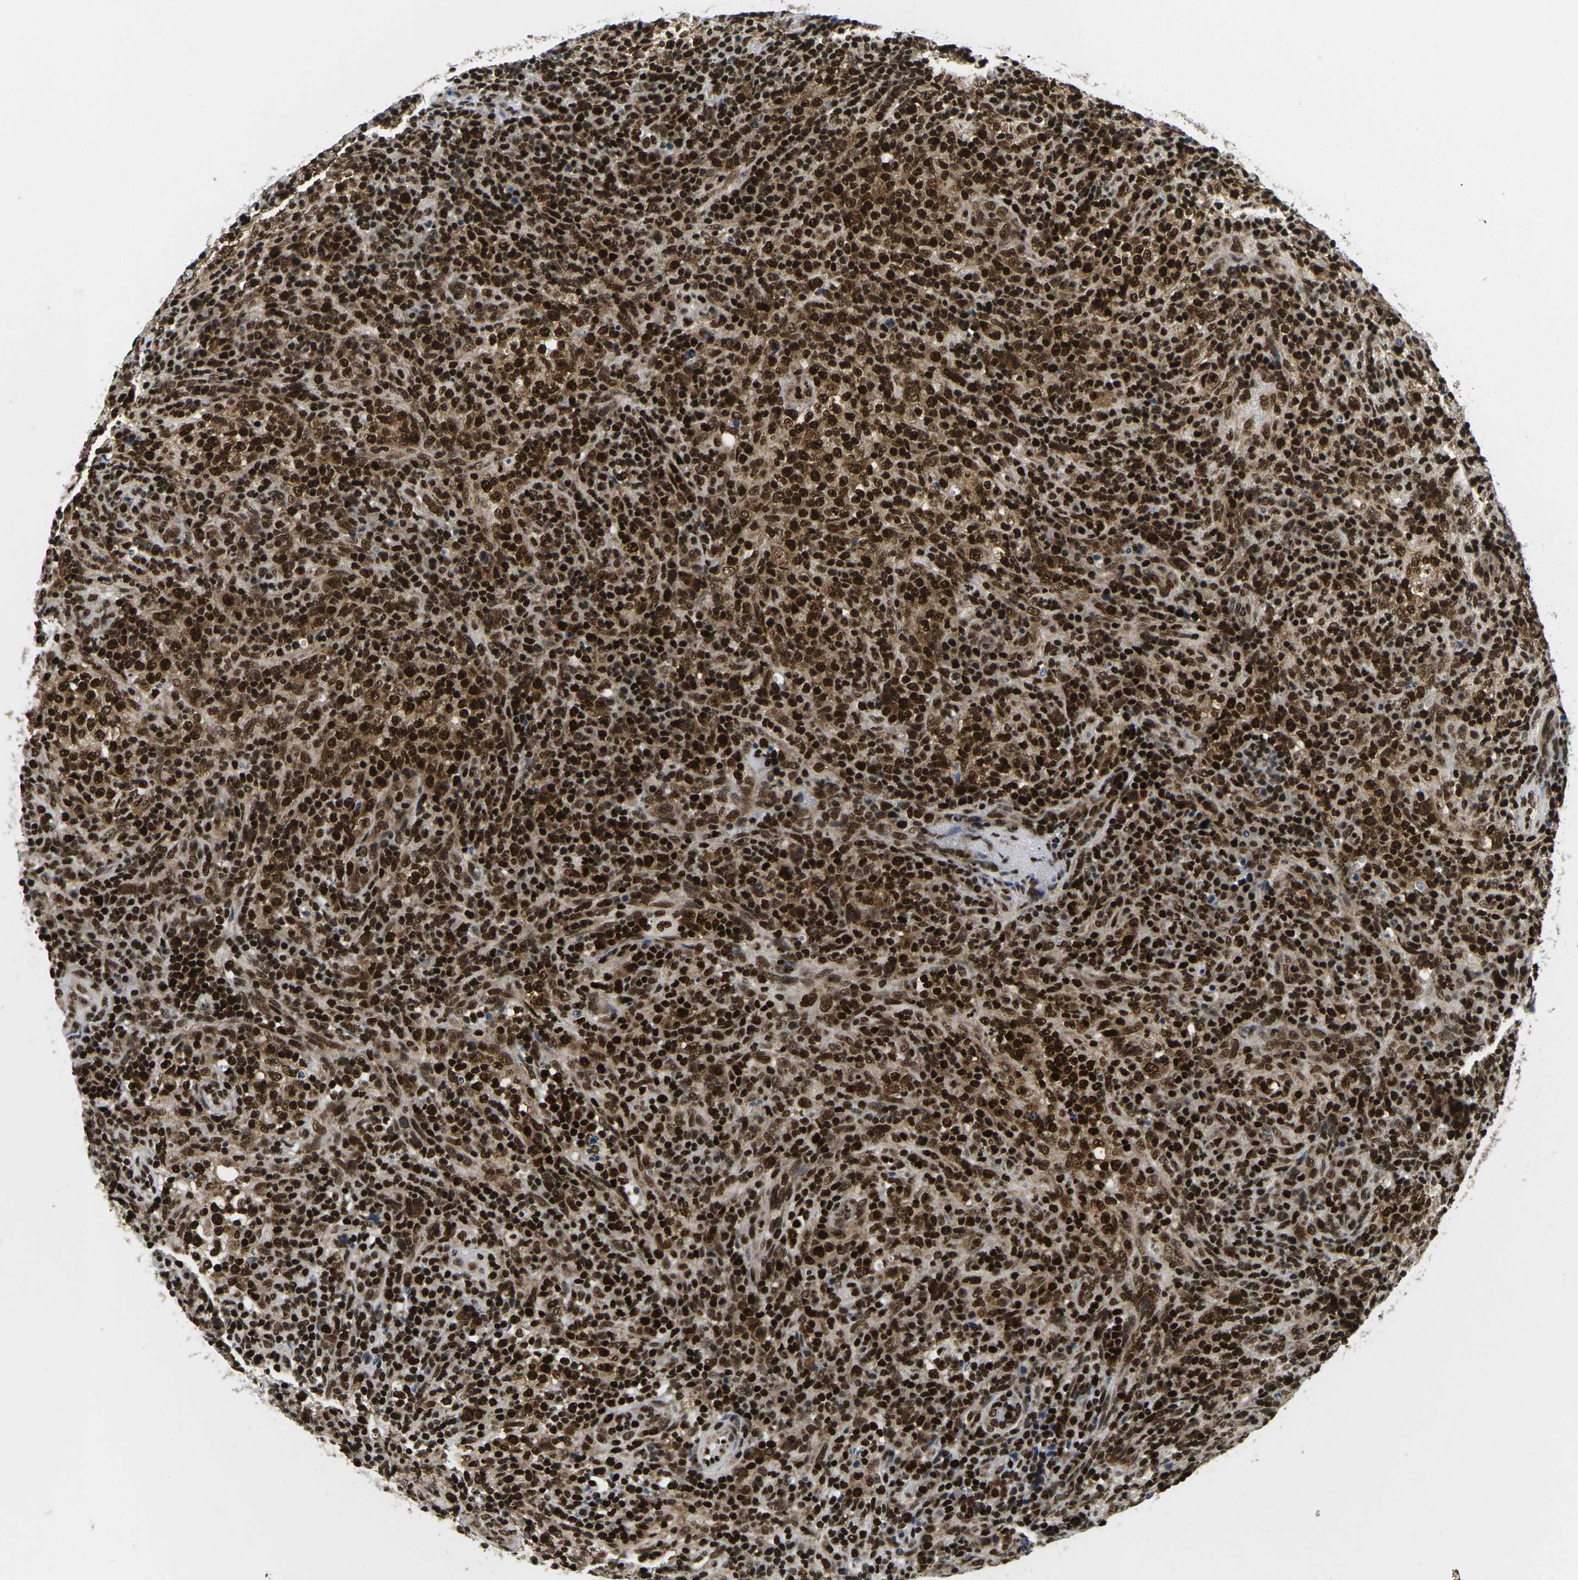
{"staining": {"intensity": "strong", "quantity": ">75%", "location": "cytoplasmic/membranous,nuclear"}, "tissue": "lymphoma", "cell_type": "Tumor cells", "image_type": "cancer", "snomed": [{"axis": "morphology", "description": "Malignant lymphoma, non-Hodgkin's type, High grade"}, {"axis": "topography", "description": "Lymph node"}], "caption": "Lymphoma tissue shows strong cytoplasmic/membranous and nuclear positivity in approximately >75% of tumor cells, visualized by immunohistochemistry.", "gene": "CELF1", "patient": {"sex": "female", "age": 76}}